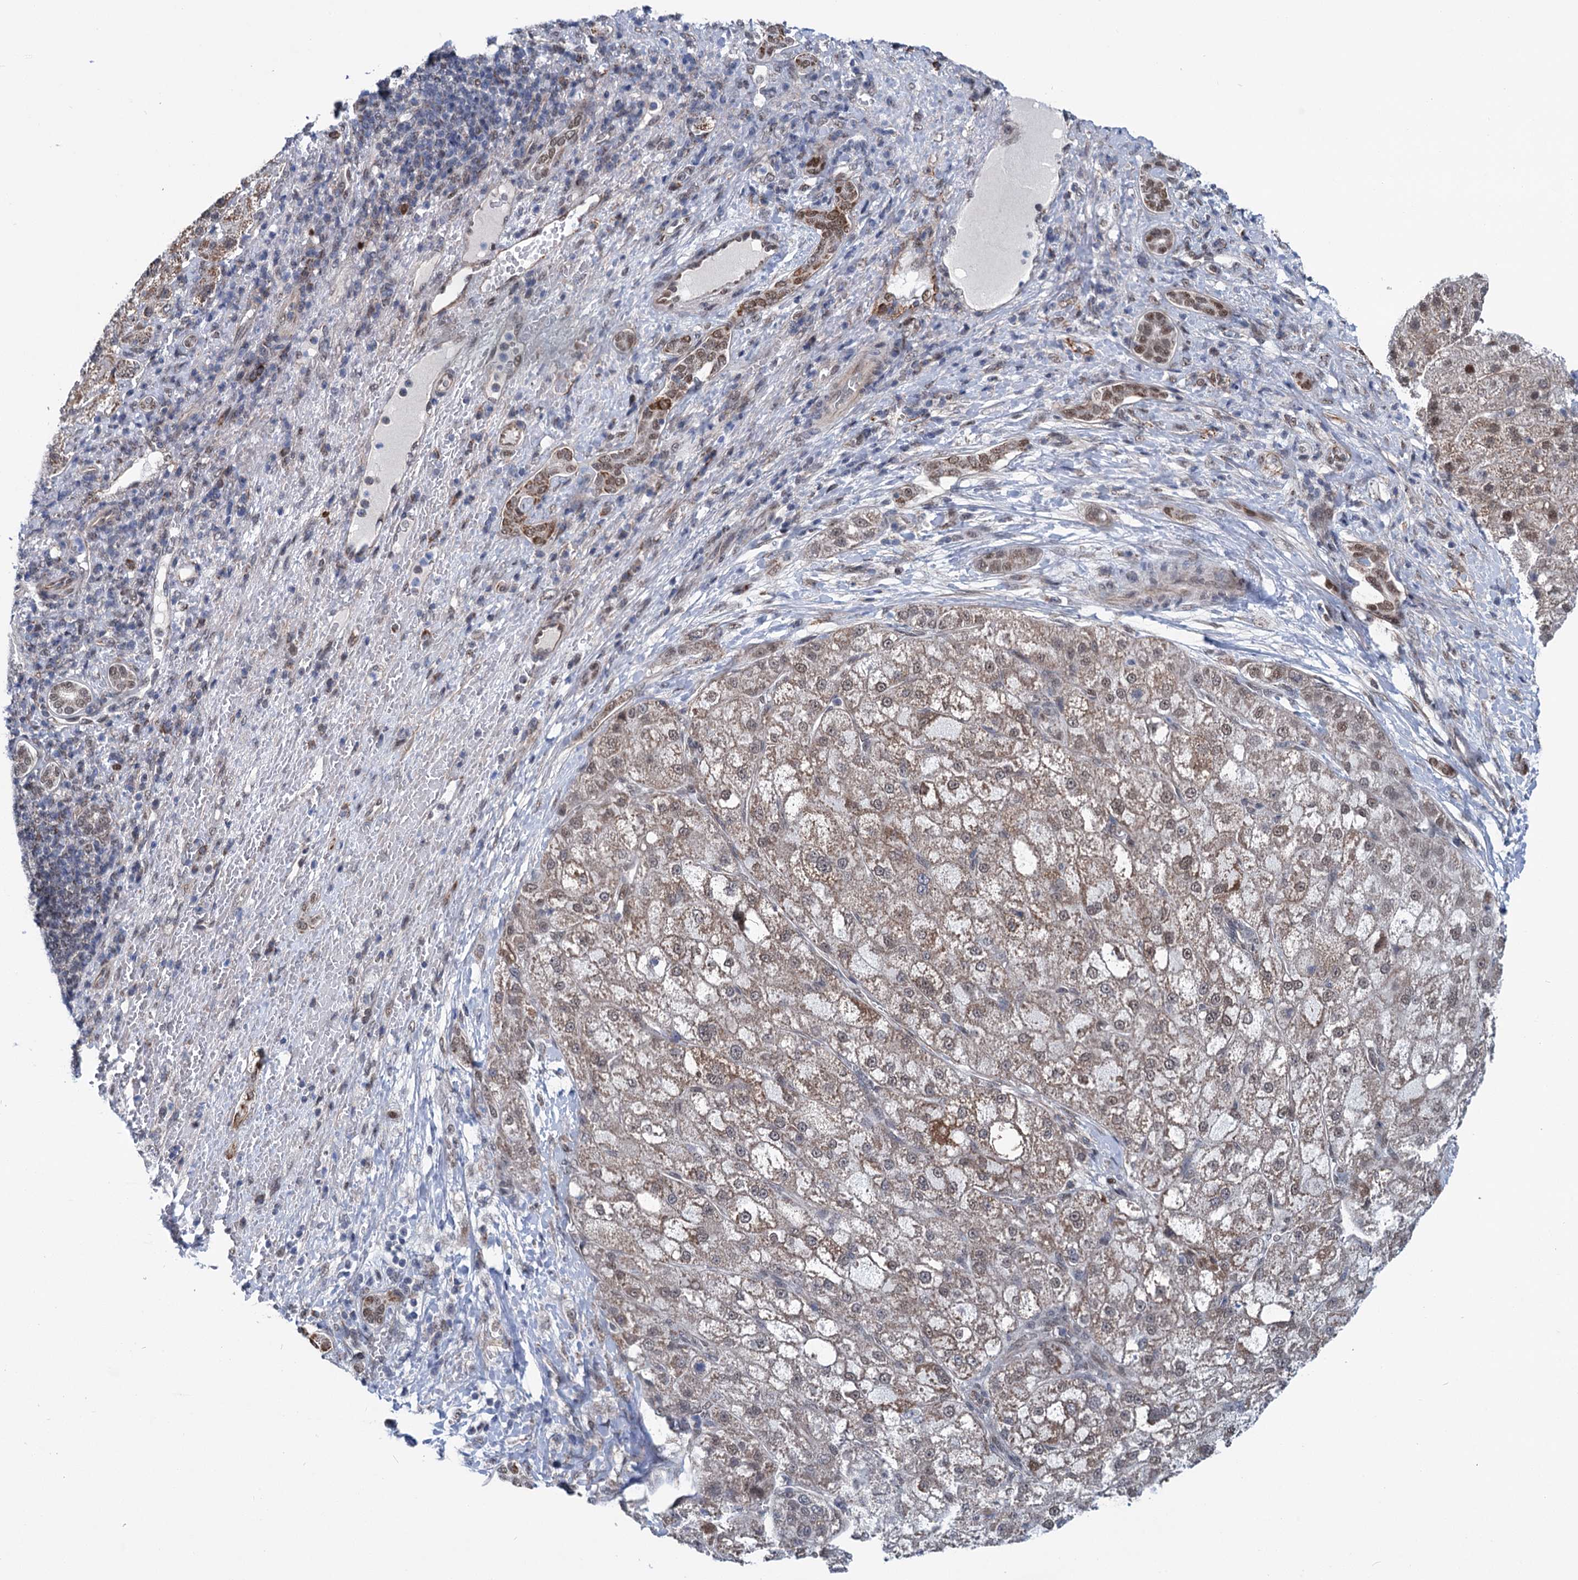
{"staining": {"intensity": "moderate", "quantity": ">75%", "location": "cytoplasmic/membranous,nuclear"}, "tissue": "liver cancer", "cell_type": "Tumor cells", "image_type": "cancer", "snomed": [{"axis": "morphology", "description": "Normal tissue, NOS"}, {"axis": "morphology", "description": "Carcinoma, Hepatocellular, NOS"}, {"axis": "topography", "description": "Liver"}], "caption": "Liver cancer tissue demonstrates moderate cytoplasmic/membranous and nuclear staining in approximately >75% of tumor cells", "gene": "MORN3", "patient": {"sex": "male", "age": 57}}